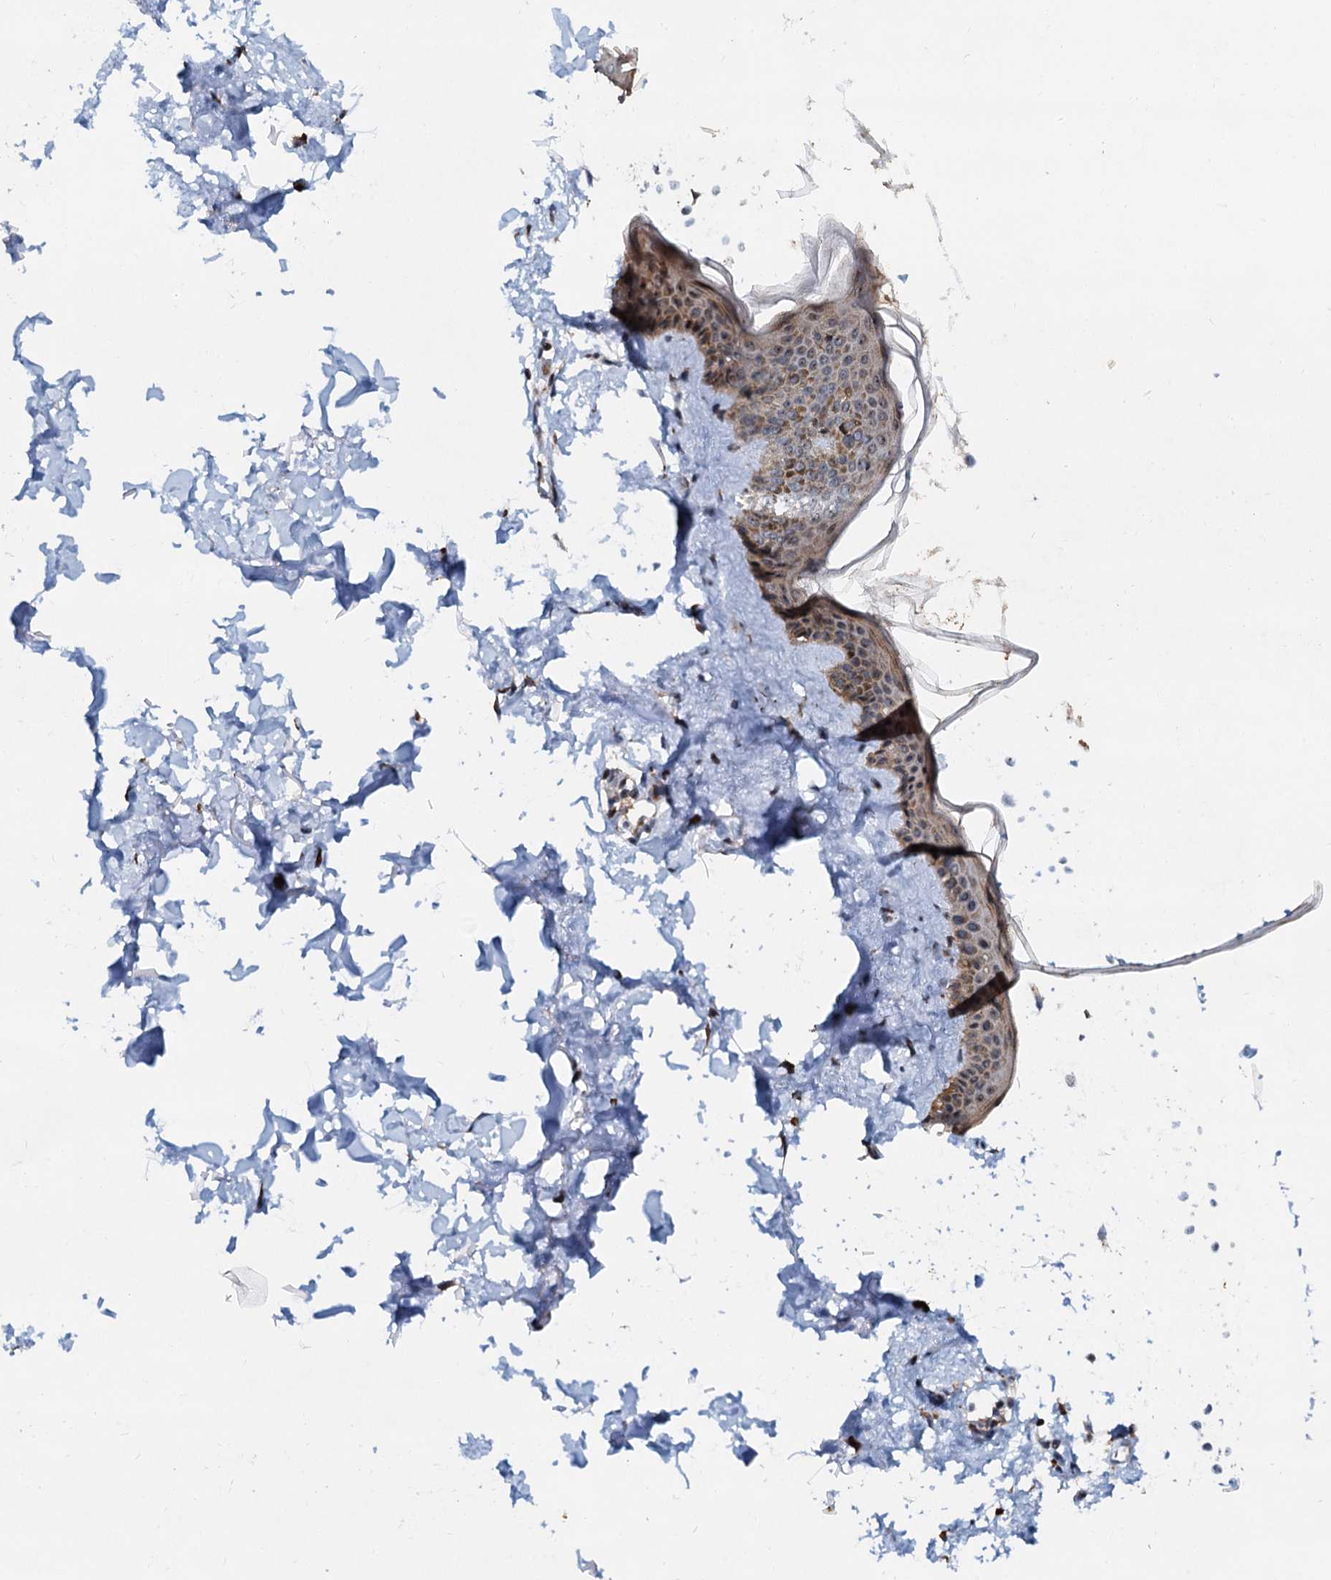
{"staining": {"intensity": "moderate", "quantity": ">75%", "location": "cytoplasmic/membranous,nuclear"}, "tissue": "skin", "cell_type": "Fibroblasts", "image_type": "normal", "snomed": [{"axis": "morphology", "description": "Normal tissue, NOS"}, {"axis": "topography", "description": "Skin"}], "caption": "Normal skin shows moderate cytoplasmic/membranous,nuclear expression in about >75% of fibroblasts.", "gene": "DNAJC21", "patient": {"sex": "female", "age": 58}}